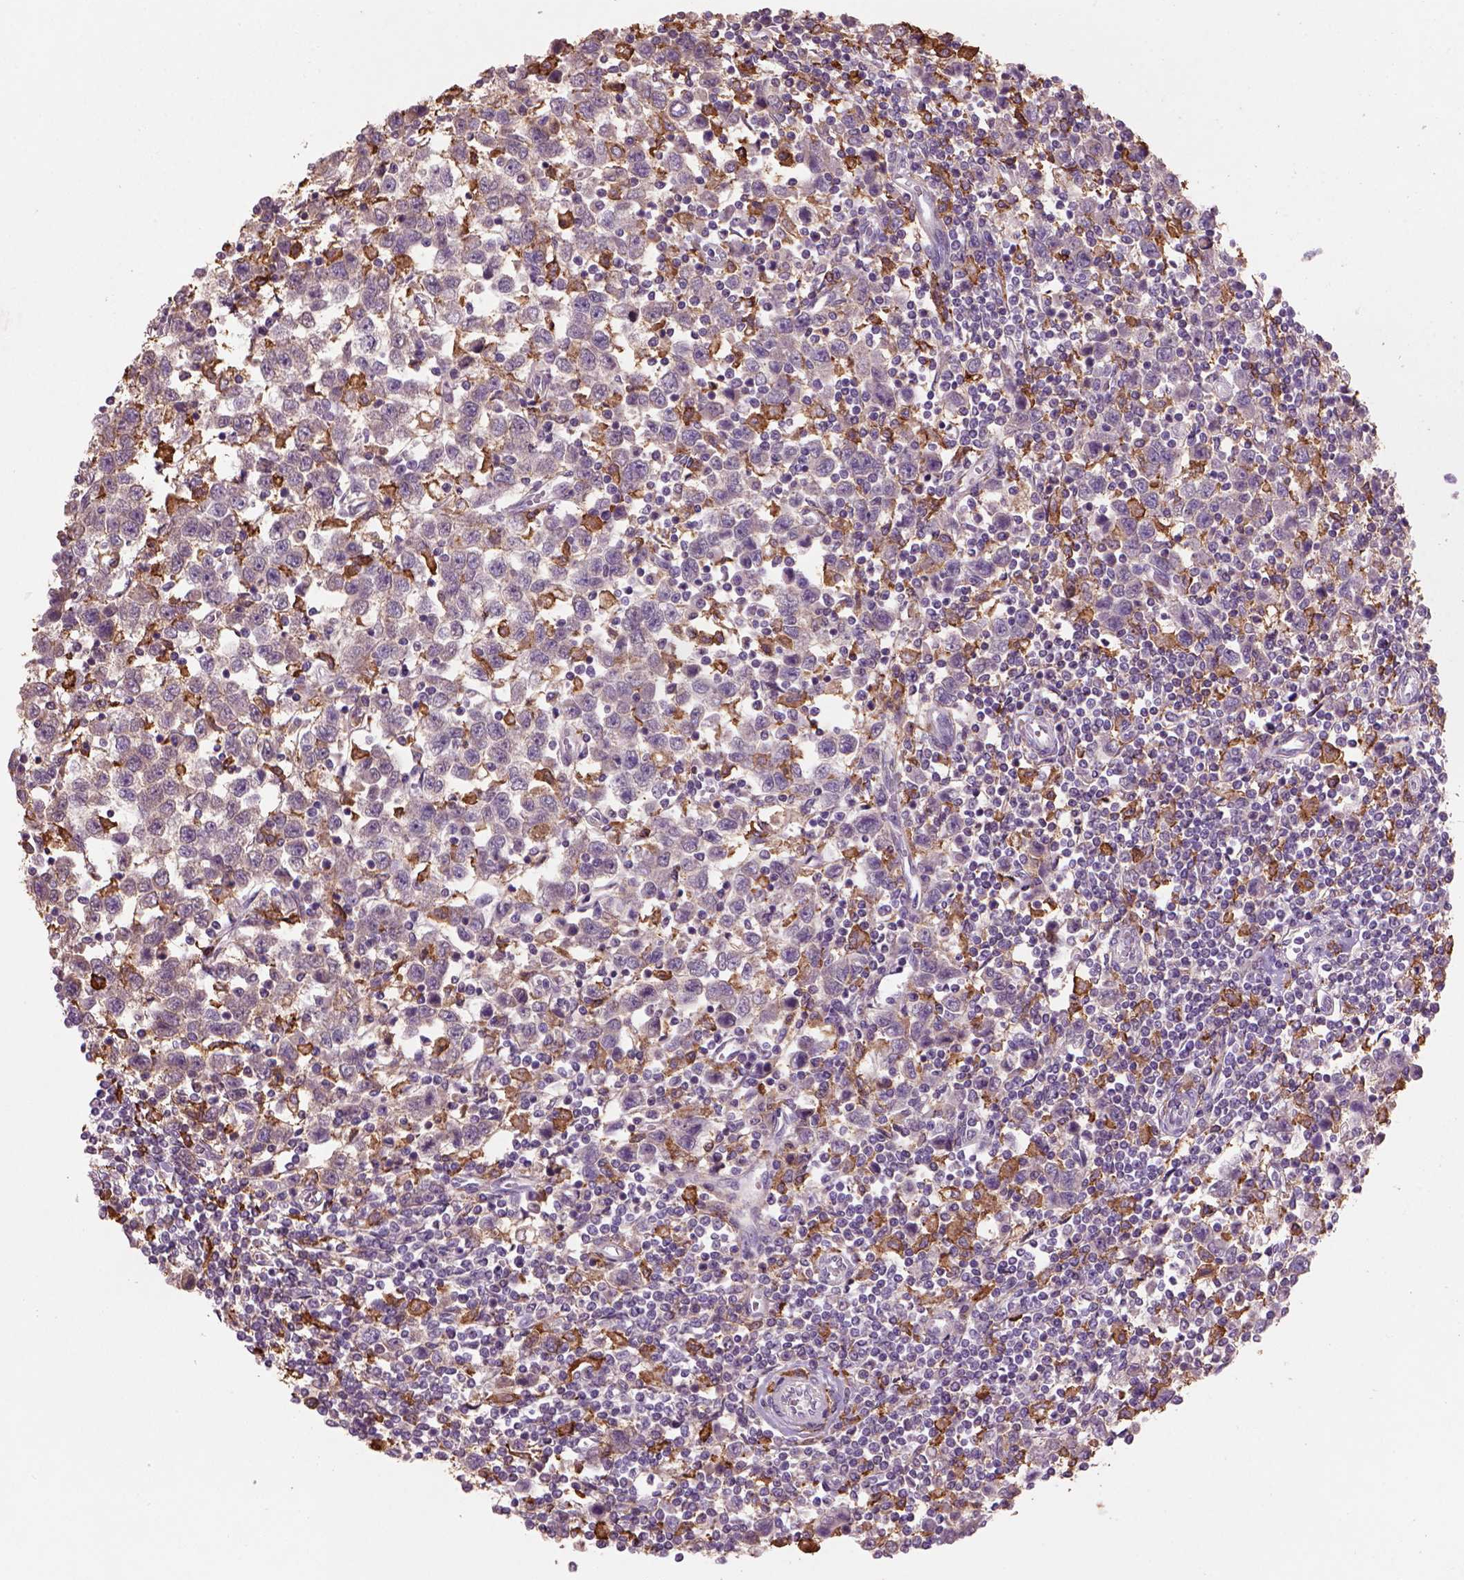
{"staining": {"intensity": "negative", "quantity": "none", "location": "none"}, "tissue": "testis cancer", "cell_type": "Tumor cells", "image_type": "cancer", "snomed": [{"axis": "morphology", "description": "Normal tissue, NOS"}, {"axis": "morphology", "description": "Seminoma, NOS"}, {"axis": "topography", "description": "Testis"}, {"axis": "topography", "description": "Epididymis"}], "caption": "Protein analysis of testis seminoma exhibits no significant staining in tumor cells.", "gene": "CD14", "patient": {"sex": "male", "age": 34}}